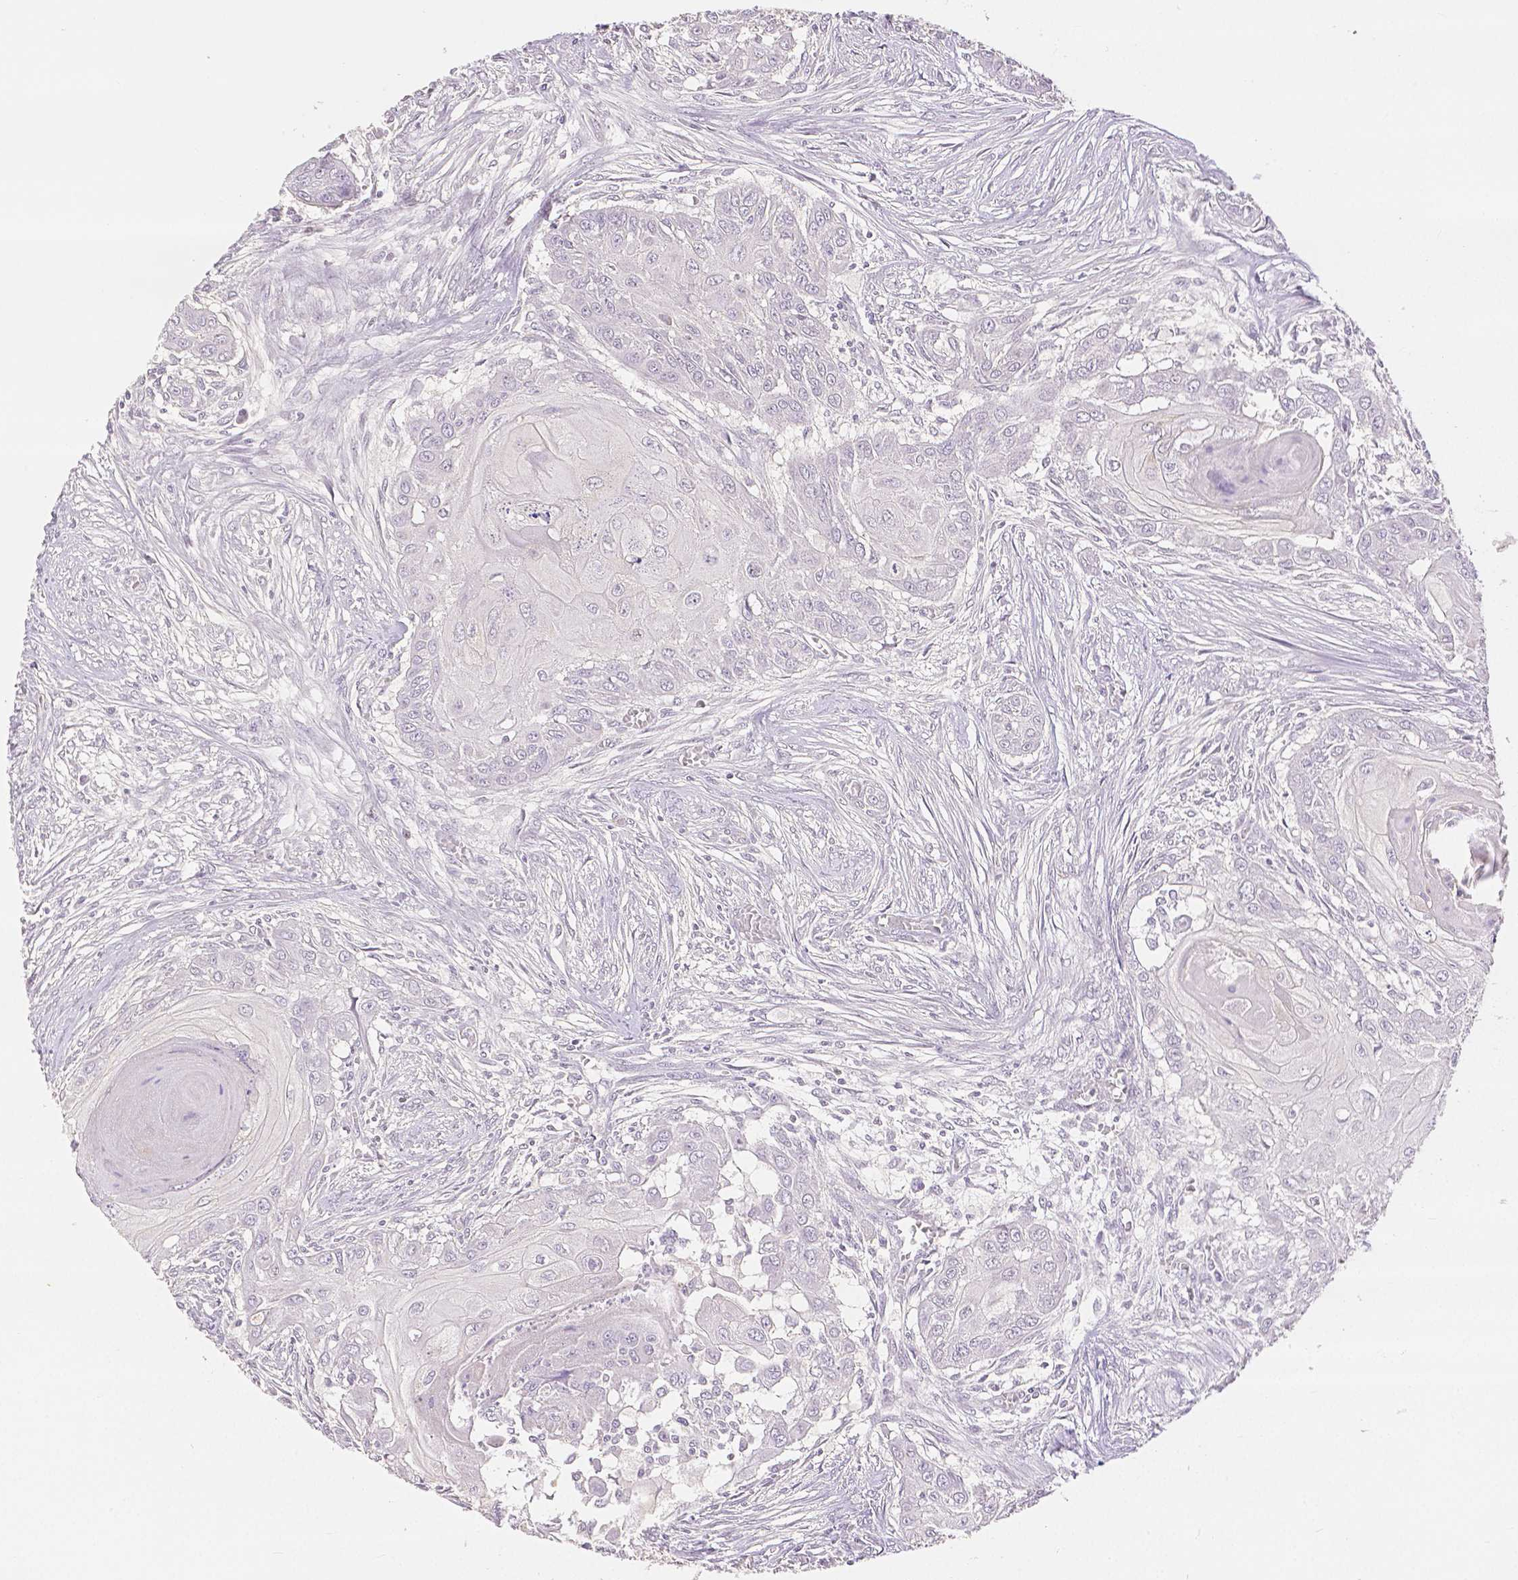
{"staining": {"intensity": "negative", "quantity": "none", "location": "none"}, "tissue": "head and neck cancer", "cell_type": "Tumor cells", "image_type": "cancer", "snomed": [{"axis": "morphology", "description": "Squamous cell carcinoma, NOS"}, {"axis": "topography", "description": "Oral tissue"}, {"axis": "topography", "description": "Head-Neck"}], "caption": "High magnification brightfield microscopy of head and neck cancer (squamous cell carcinoma) stained with DAB (brown) and counterstained with hematoxylin (blue): tumor cells show no significant positivity.", "gene": "OCLN", "patient": {"sex": "male", "age": 71}}